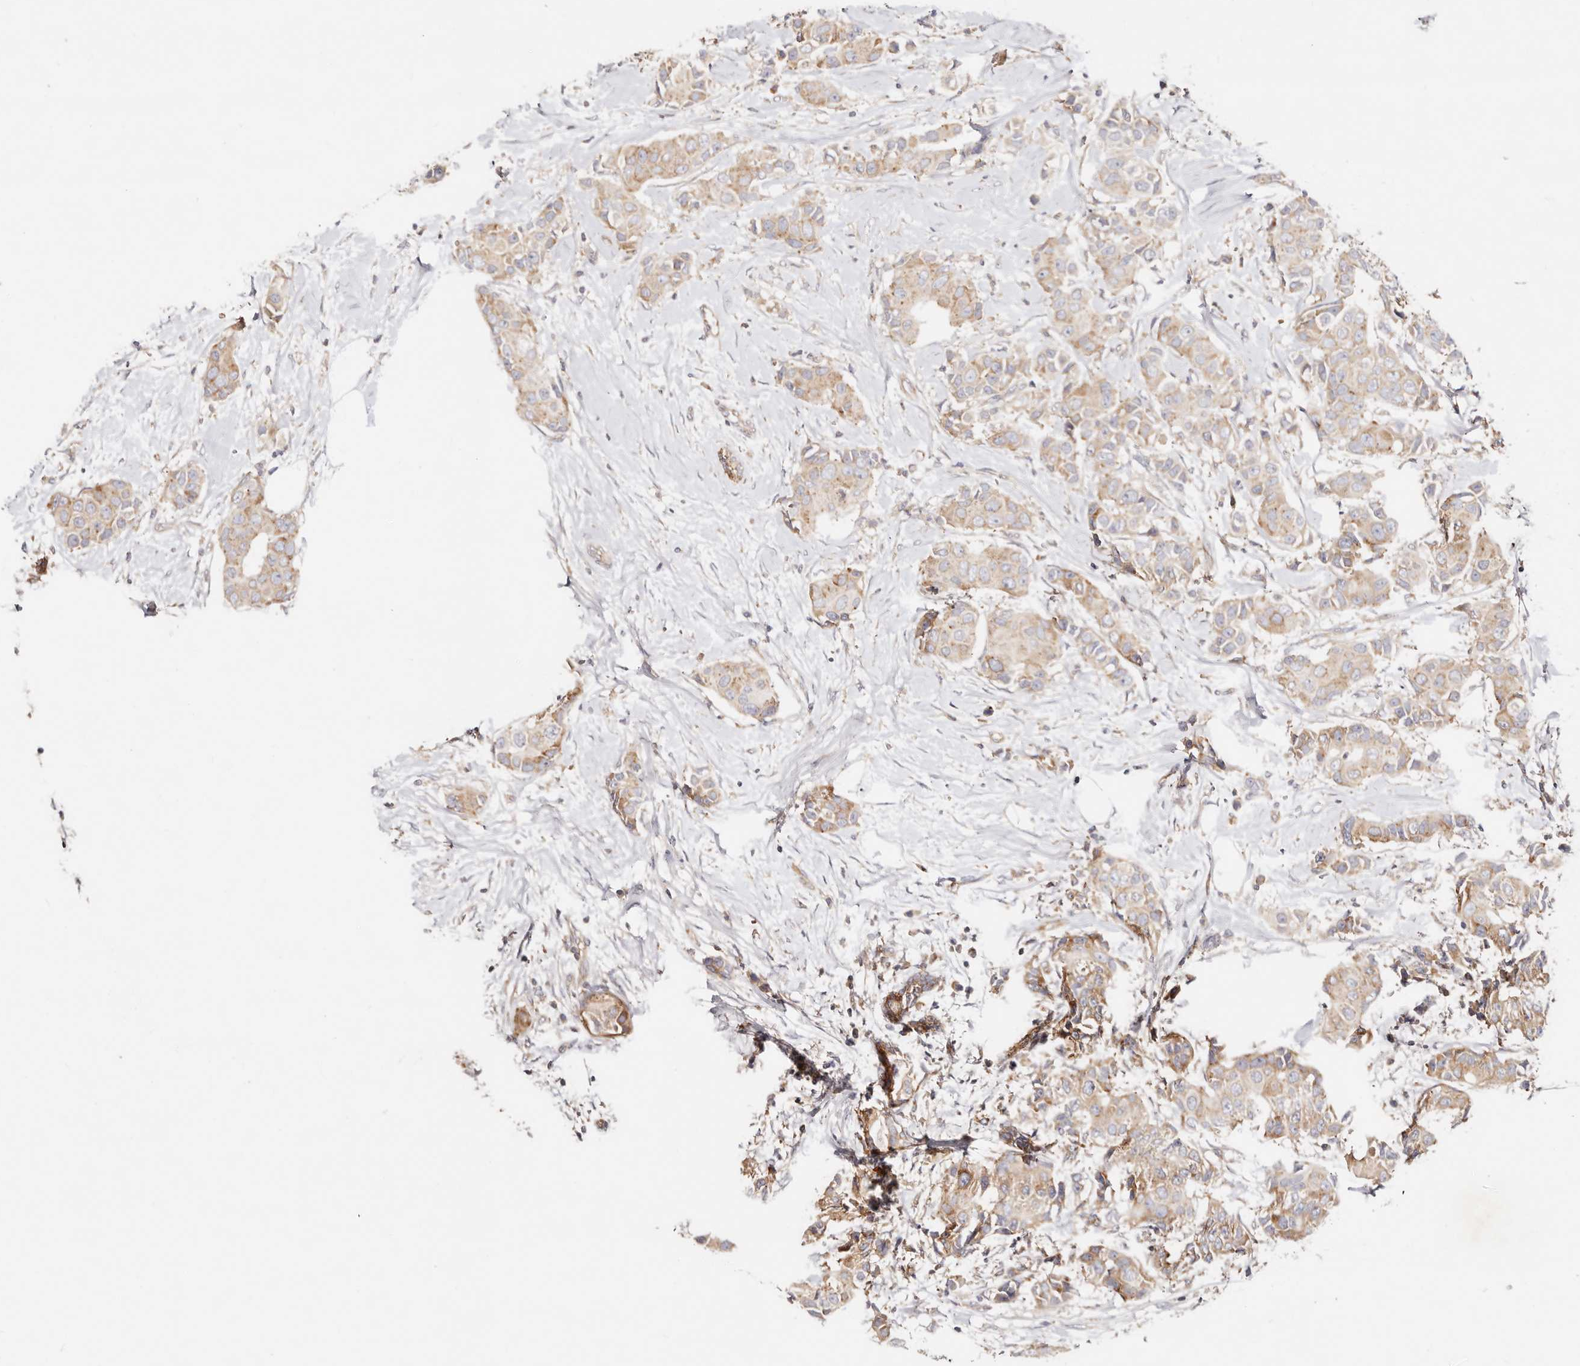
{"staining": {"intensity": "weak", "quantity": ">75%", "location": "cytoplasmic/membranous"}, "tissue": "breast cancer", "cell_type": "Tumor cells", "image_type": "cancer", "snomed": [{"axis": "morphology", "description": "Normal tissue, NOS"}, {"axis": "morphology", "description": "Duct carcinoma"}, {"axis": "topography", "description": "Breast"}], "caption": "Approximately >75% of tumor cells in human breast cancer reveal weak cytoplasmic/membranous protein expression as visualized by brown immunohistochemical staining.", "gene": "GNA13", "patient": {"sex": "female", "age": 39}}